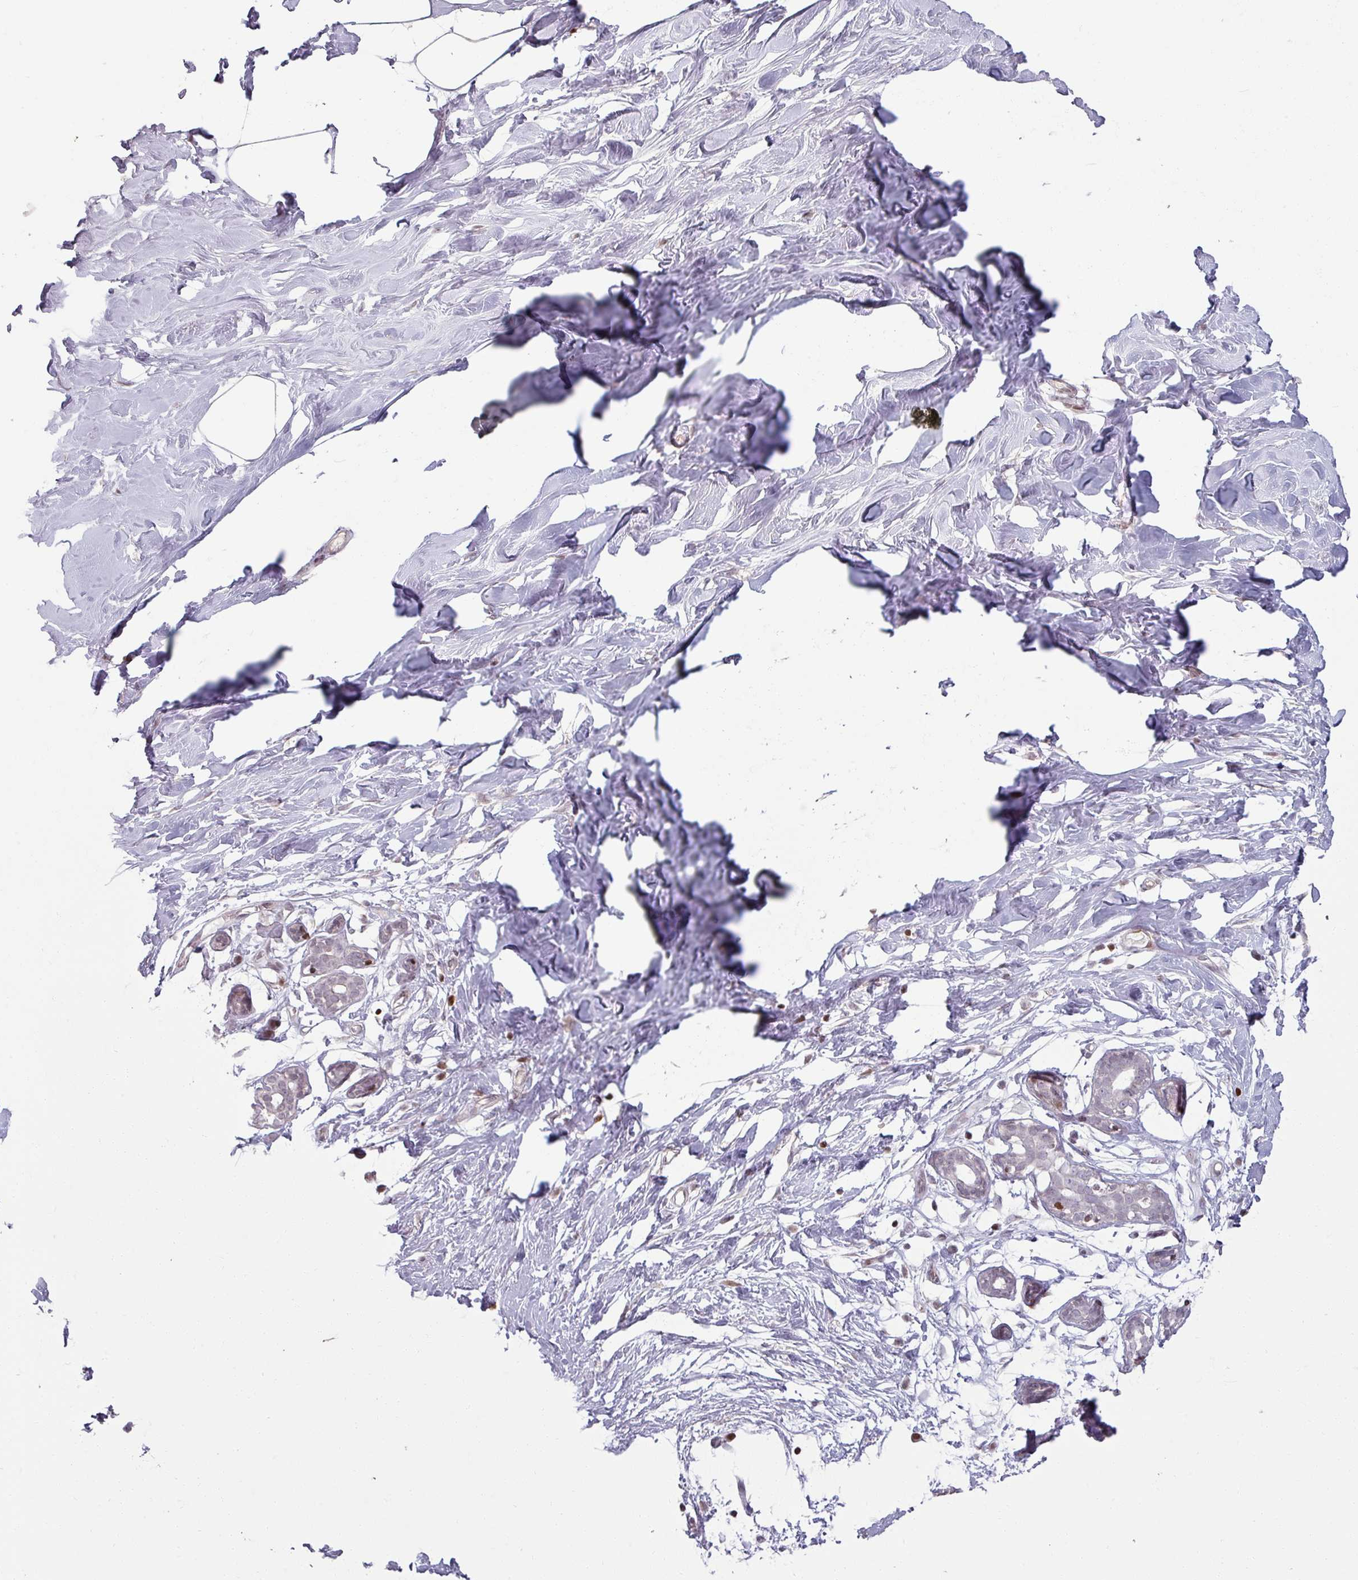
{"staining": {"intensity": "negative", "quantity": "none", "location": "none"}, "tissue": "breast", "cell_type": "Adipocytes", "image_type": "normal", "snomed": [{"axis": "morphology", "description": "Normal tissue, NOS"}, {"axis": "topography", "description": "Breast"}], "caption": "This is a micrograph of immunohistochemistry (IHC) staining of benign breast, which shows no expression in adipocytes.", "gene": "NCOR1", "patient": {"sex": "female", "age": 27}}